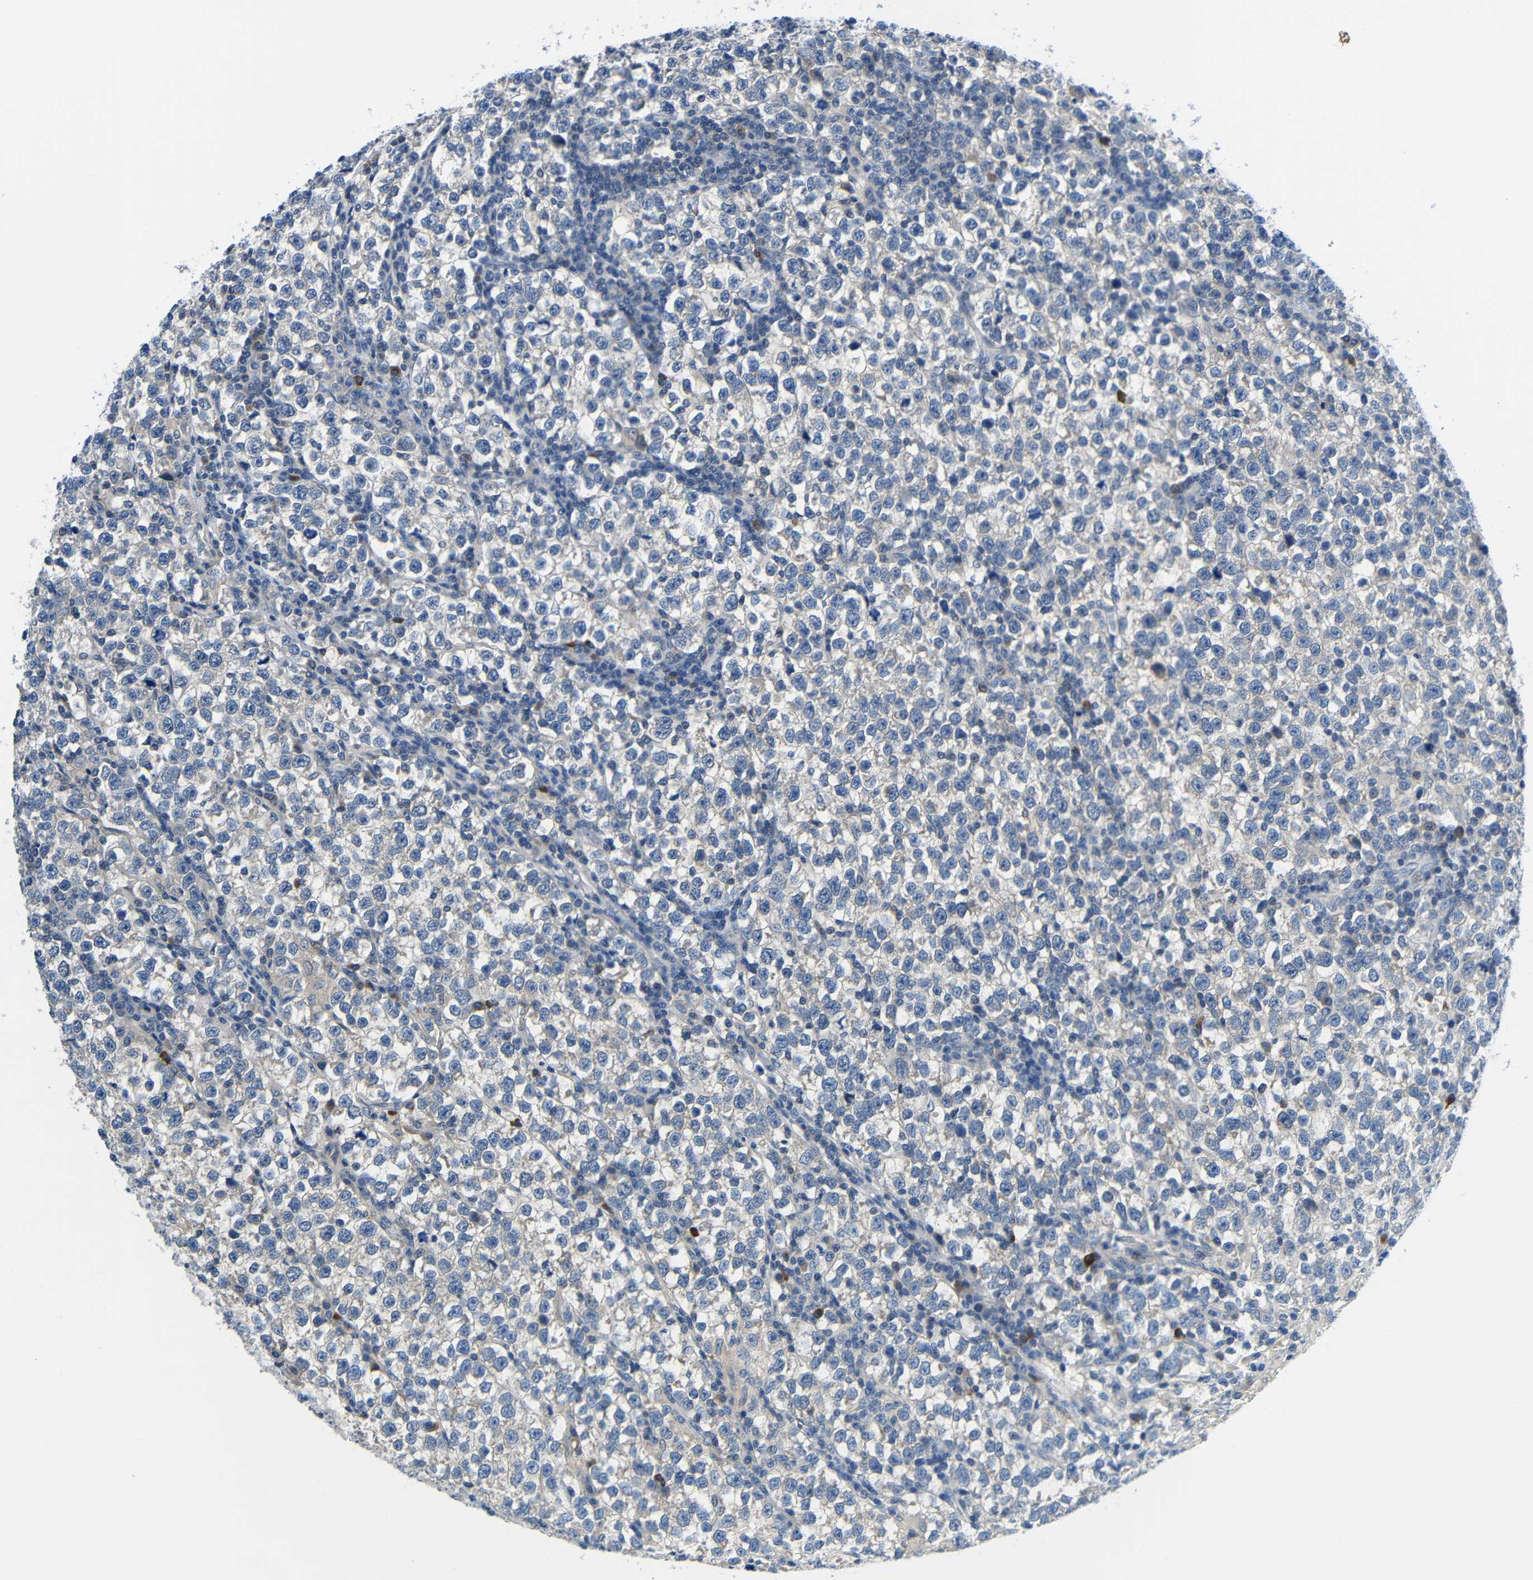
{"staining": {"intensity": "negative", "quantity": "none", "location": "none"}, "tissue": "testis cancer", "cell_type": "Tumor cells", "image_type": "cancer", "snomed": [{"axis": "morphology", "description": "Normal tissue, NOS"}, {"axis": "morphology", "description": "Seminoma, NOS"}, {"axis": "topography", "description": "Testis"}], "caption": "Tumor cells show no significant protein expression in testis cancer (seminoma).", "gene": "NEGR1", "patient": {"sex": "male", "age": 43}}